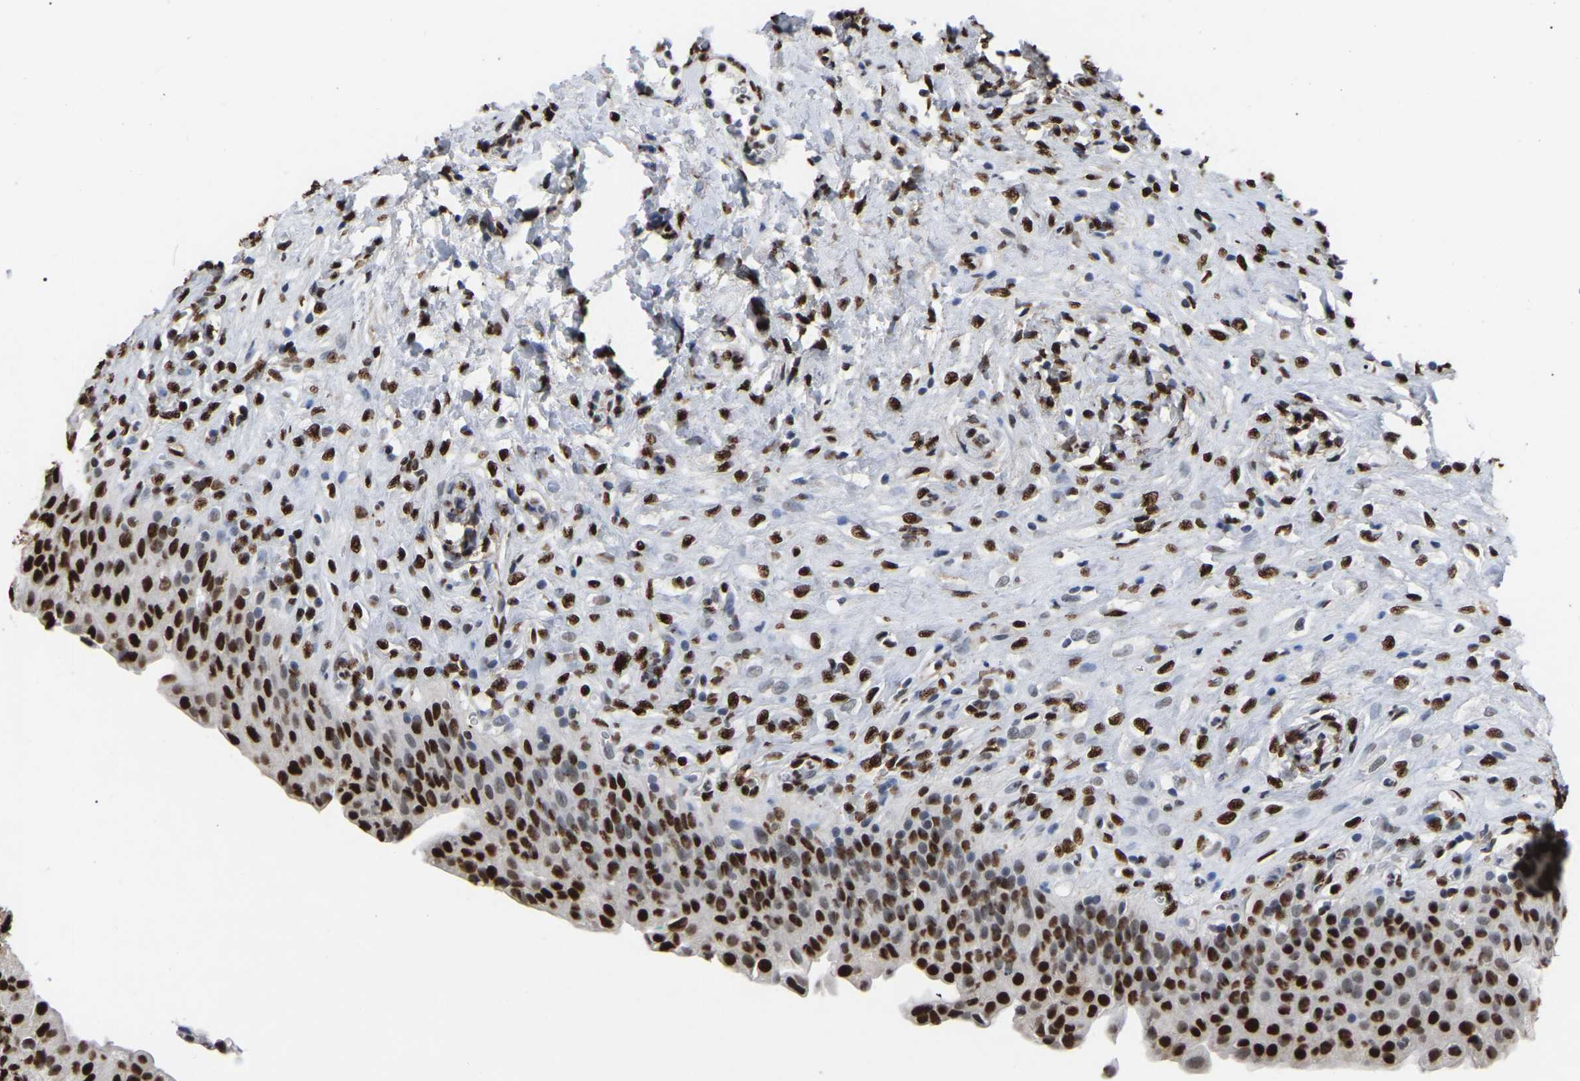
{"staining": {"intensity": "strong", "quantity": ">75%", "location": "nuclear"}, "tissue": "urinary bladder", "cell_type": "Urothelial cells", "image_type": "normal", "snomed": [{"axis": "morphology", "description": "Urothelial carcinoma, High grade"}, {"axis": "topography", "description": "Urinary bladder"}], "caption": "Protein staining reveals strong nuclear positivity in about >75% of urothelial cells in benign urinary bladder.", "gene": "RBL2", "patient": {"sex": "male", "age": 46}}